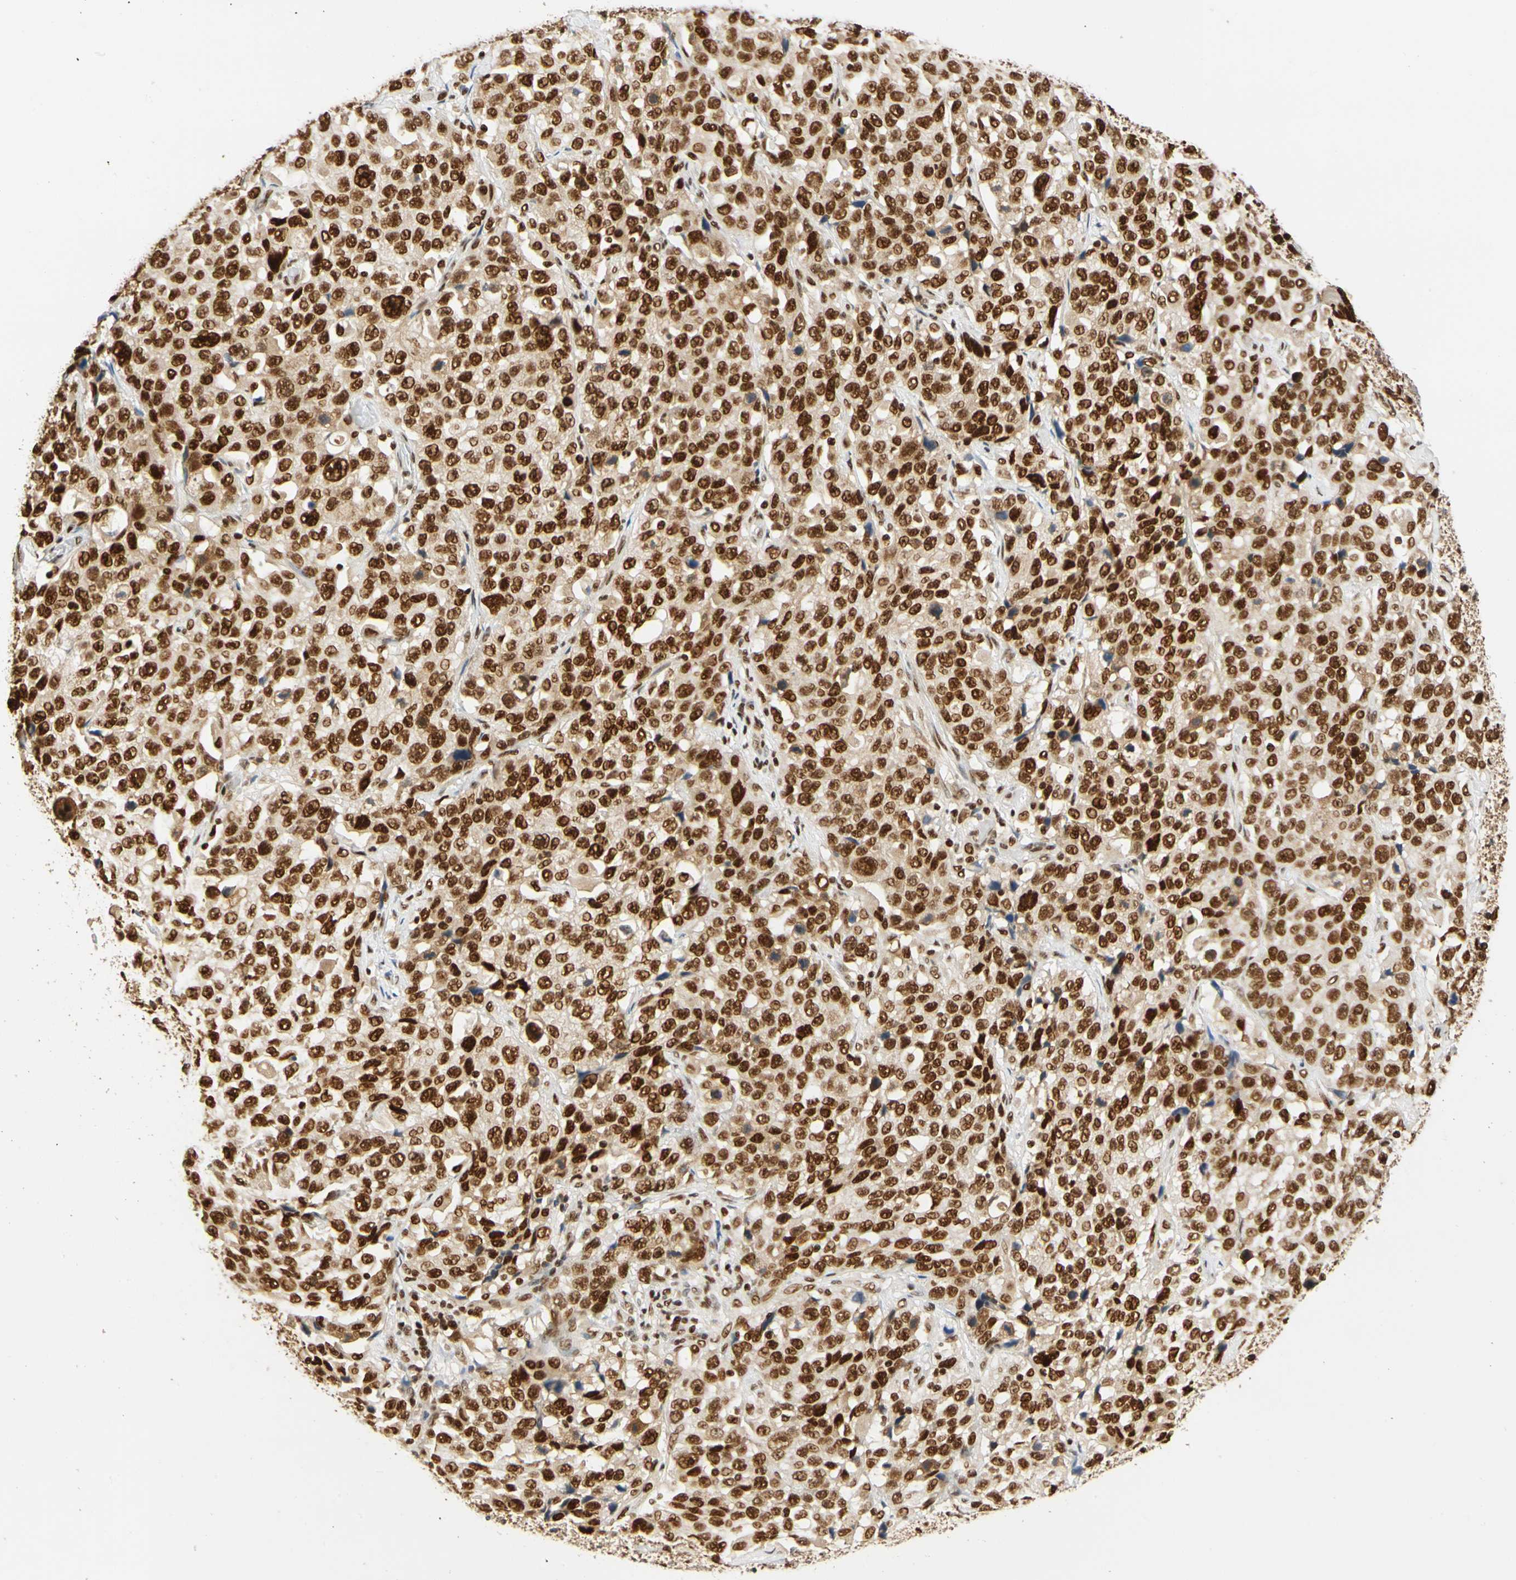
{"staining": {"intensity": "strong", "quantity": ">75%", "location": "cytoplasmic/membranous,nuclear"}, "tissue": "stomach cancer", "cell_type": "Tumor cells", "image_type": "cancer", "snomed": [{"axis": "morphology", "description": "Normal tissue, NOS"}, {"axis": "morphology", "description": "Adenocarcinoma, NOS"}, {"axis": "topography", "description": "Stomach"}], "caption": "Adenocarcinoma (stomach) stained with a brown dye reveals strong cytoplasmic/membranous and nuclear positive expression in about >75% of tumor cells.", "gene": "CDK12", "patient": {"sex": "male", "age": 48}}